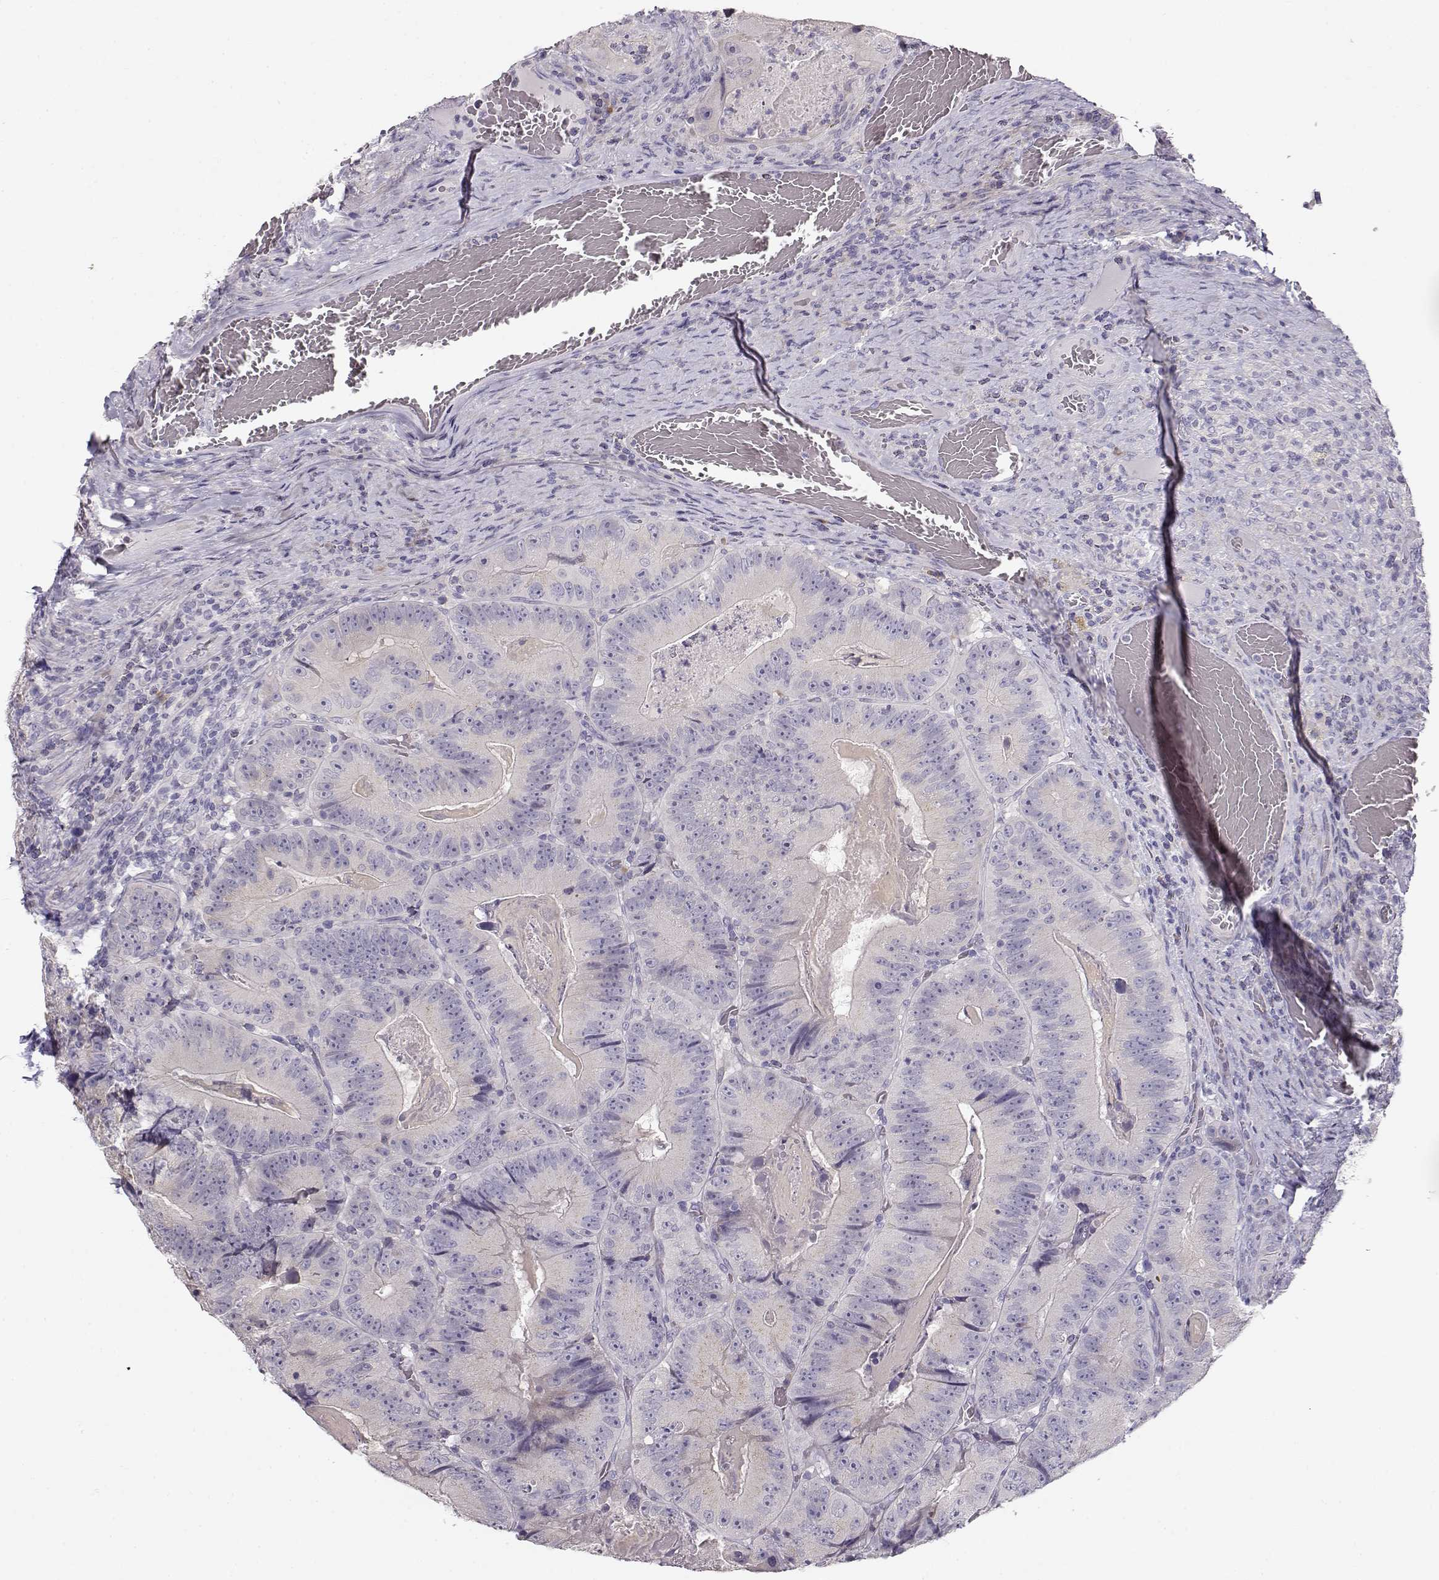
{"staining": {"intensity": "negative", "quantity": "none", "location": "none"}, "tissue": "colorectal cancer", "cell_type": "Tumor cells", "image_type": "cancer", "snomed": [{"axis": "morphology", "description": "Adenocarcinoma, NOS"}, {"axis": "topography", "description": "Colon"}], "caption": "Immunohistochemical staining of adenocarcinoma (colorectal) reveals no significant positivity in tumor cells. (DAB IHC visualized using brightfield microscopy, high magnification).", "gene": "GLIPR1L2", "patient": {"sex": "female", "age": 86}}